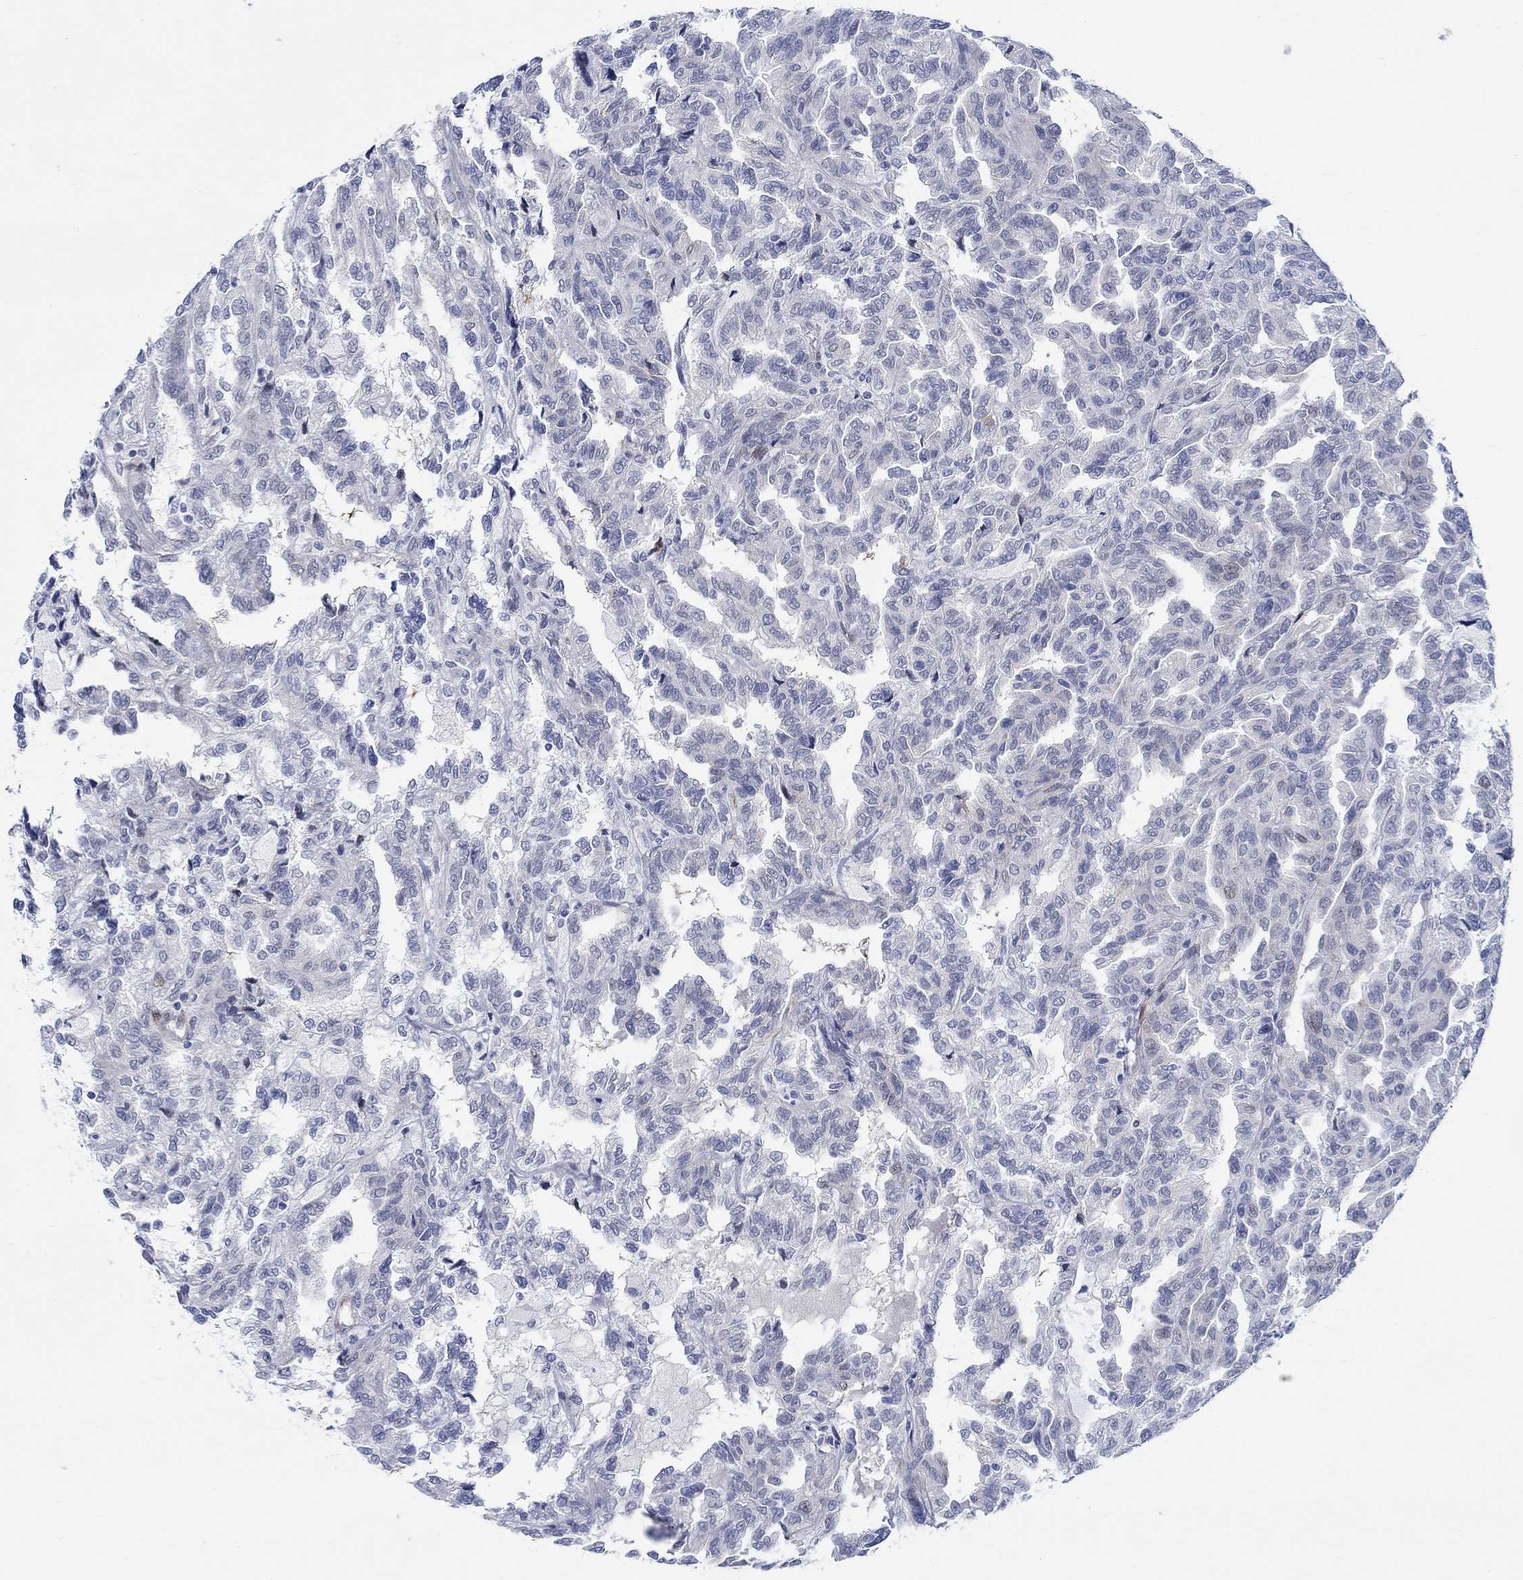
{"staining": {"intensity": "negative", "quantity": "none", "location": "none"}, "tissue": "renal cancer", "cell_type": "Tumor cells", "image_type": "cancer", "snomed": [{"axis": "morphology", "description": "Adenocarcinoma, NOS"}, {"axis": "topography", "description": "Kidney"}], "caption": "A histopathology image of human renal cancer is negative for staining in tumor cells.", "gene": "KSR2", "patient": {"sex": "male", "age": 79}}